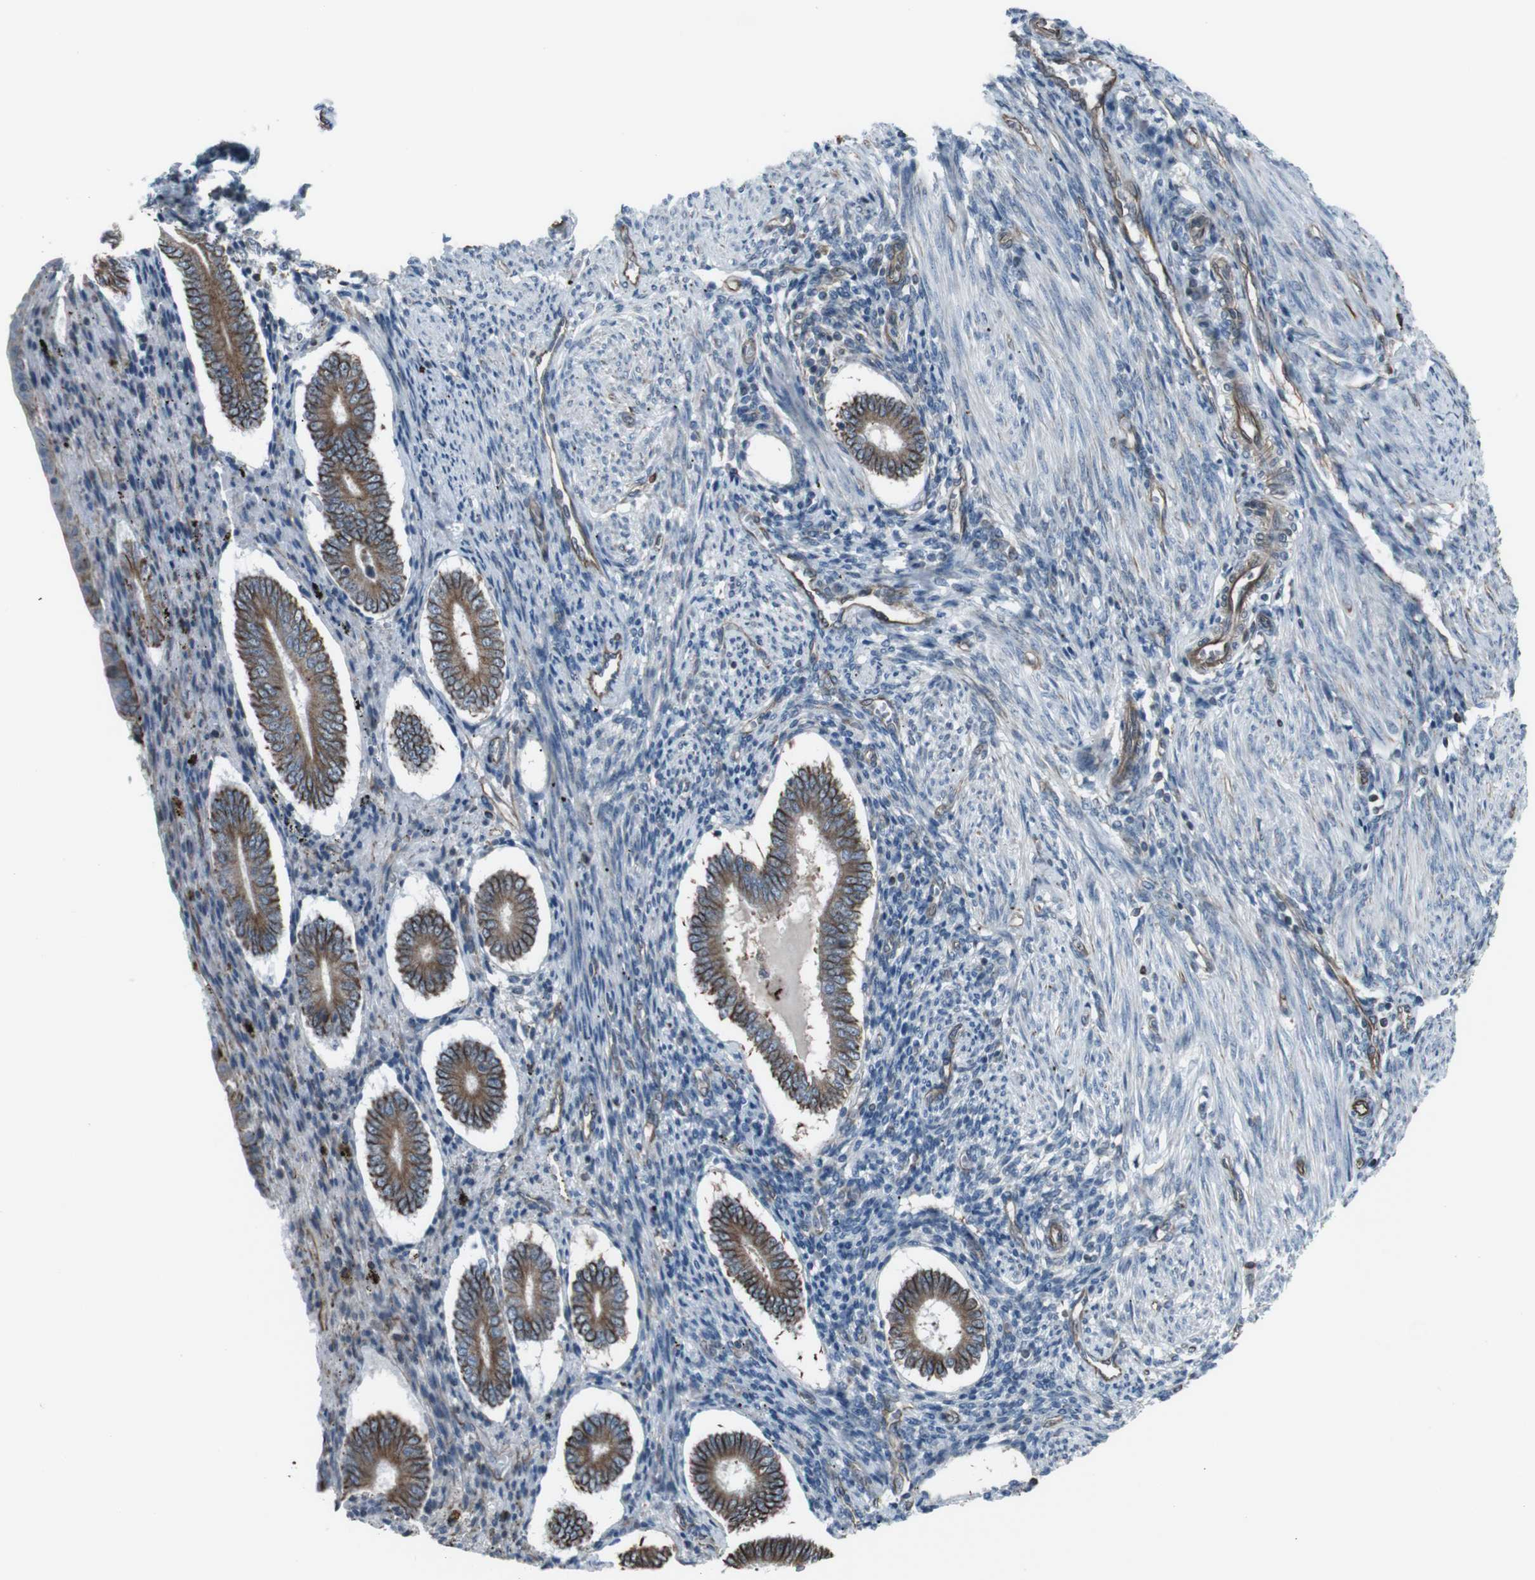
{"staining": {"intensity": "weak", "quantity": "<25%", "location": "cytoplasmic/membranous"}, "tissue": "endometrium", "cell_type": "Cells in endometrial stroma", "image_type": "normal", "snomed": [{"axis": "morphology", "description": "Normal tissue, NOS"}, {"axis": "topography", "description": "Endometrium"}], "caption": "IHC histopathology image of normal human endometrium stained for a protein (brown), which displays no staining in cells in endometrial stroma.", "gene": "TMEM141", "patient": {"sex": "female", "age": 42}}